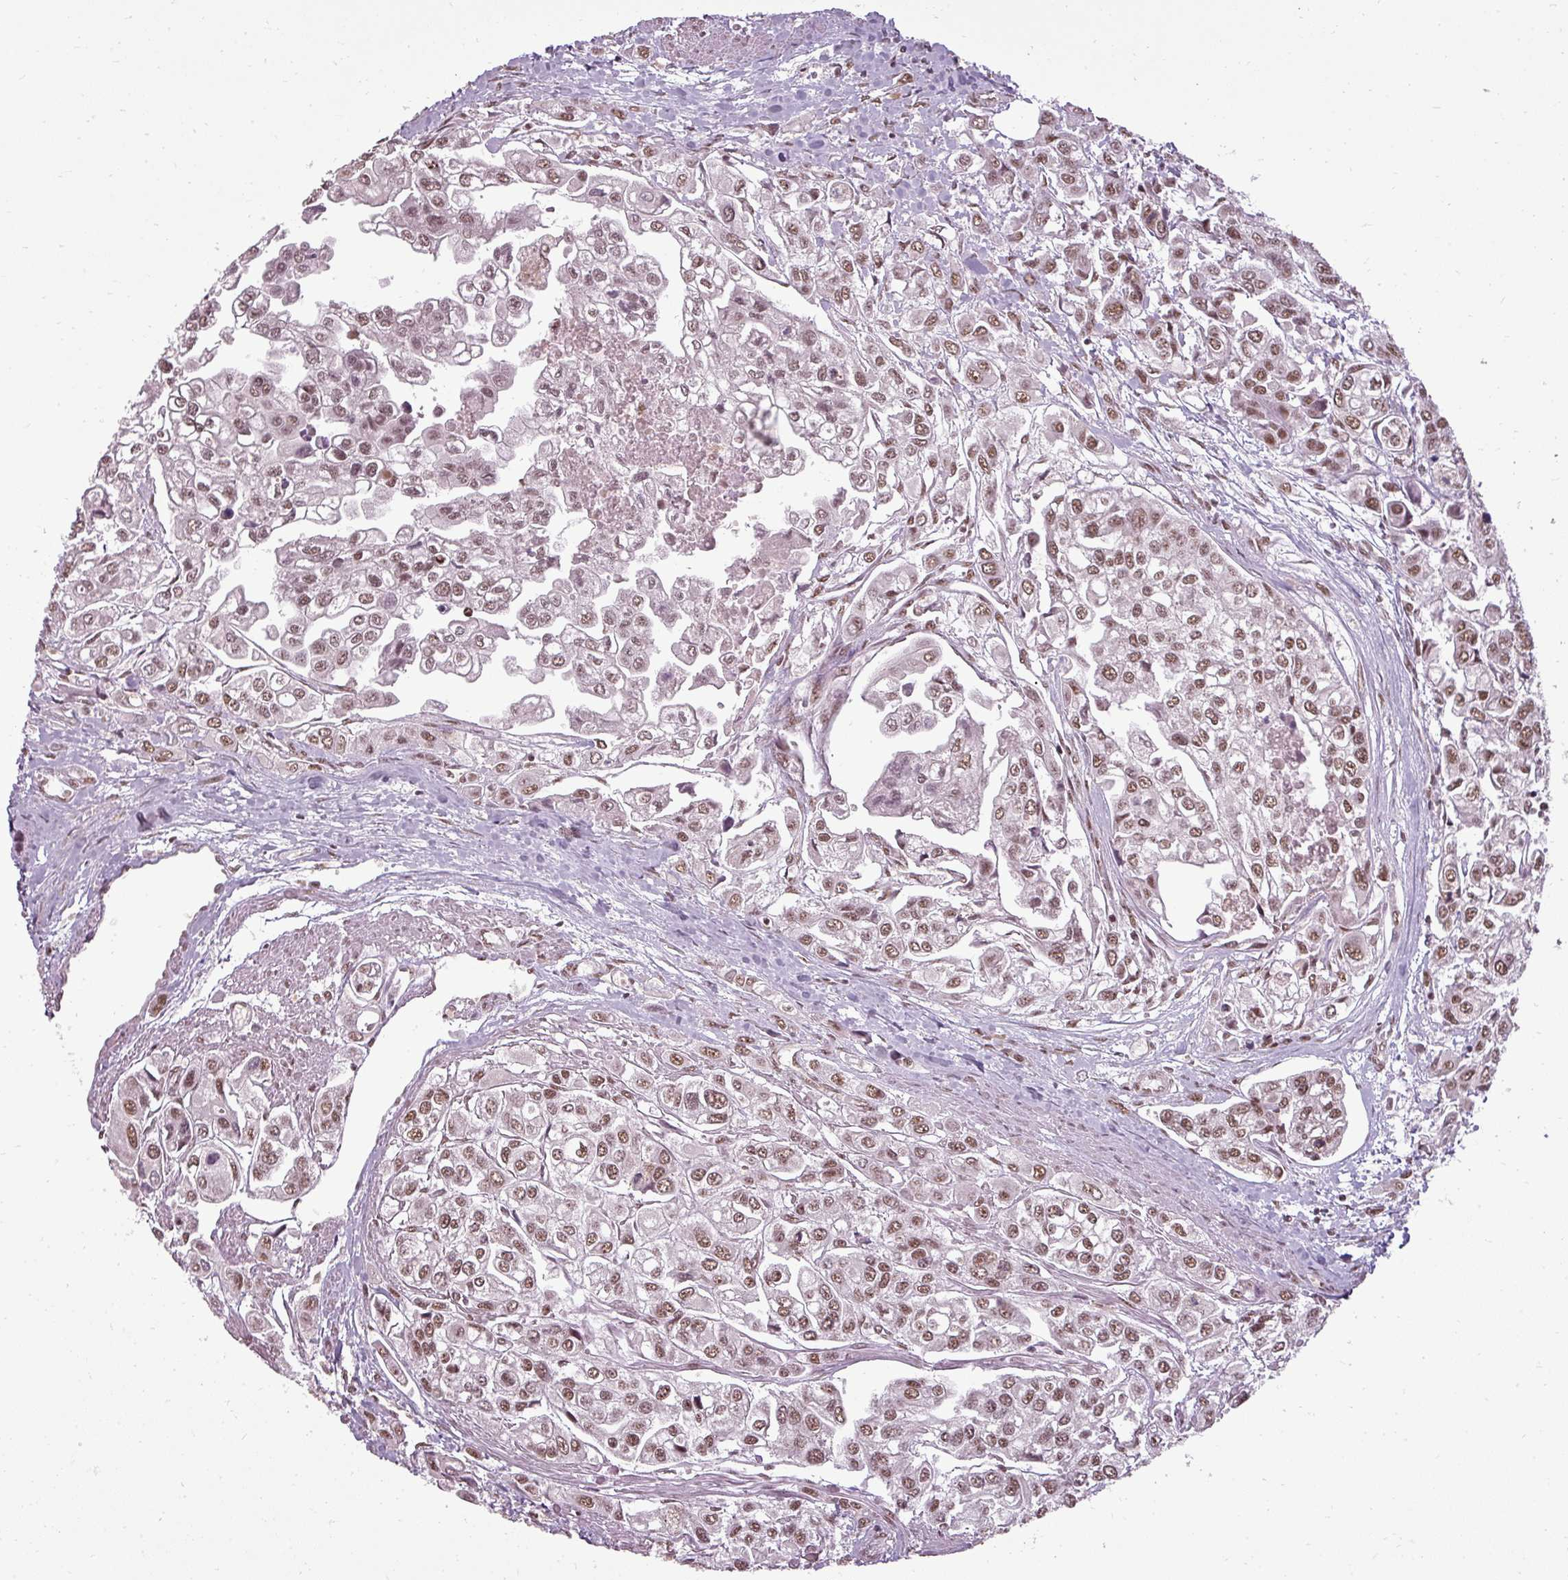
{"staining": {"intensity": "moderate", "quantity": ">75%", "location": "nuclear"}, "tissue": "urothelial cancer", "cell_type": "Tumor cells", "image_type": "cancer", "snomed": [{"axis": "morphology", "description": "Urothelial carcinoma, High grade"}, {"axis": "topography", "description": "Urinary bladder"}], "caption": "Protein analysis of urothelial cancer tissue demonstrates moderate nuclear positivity in about >75% of tumor cells.", "gene": "BCAS3", "patient": {"sex": "male", "age": 67}}